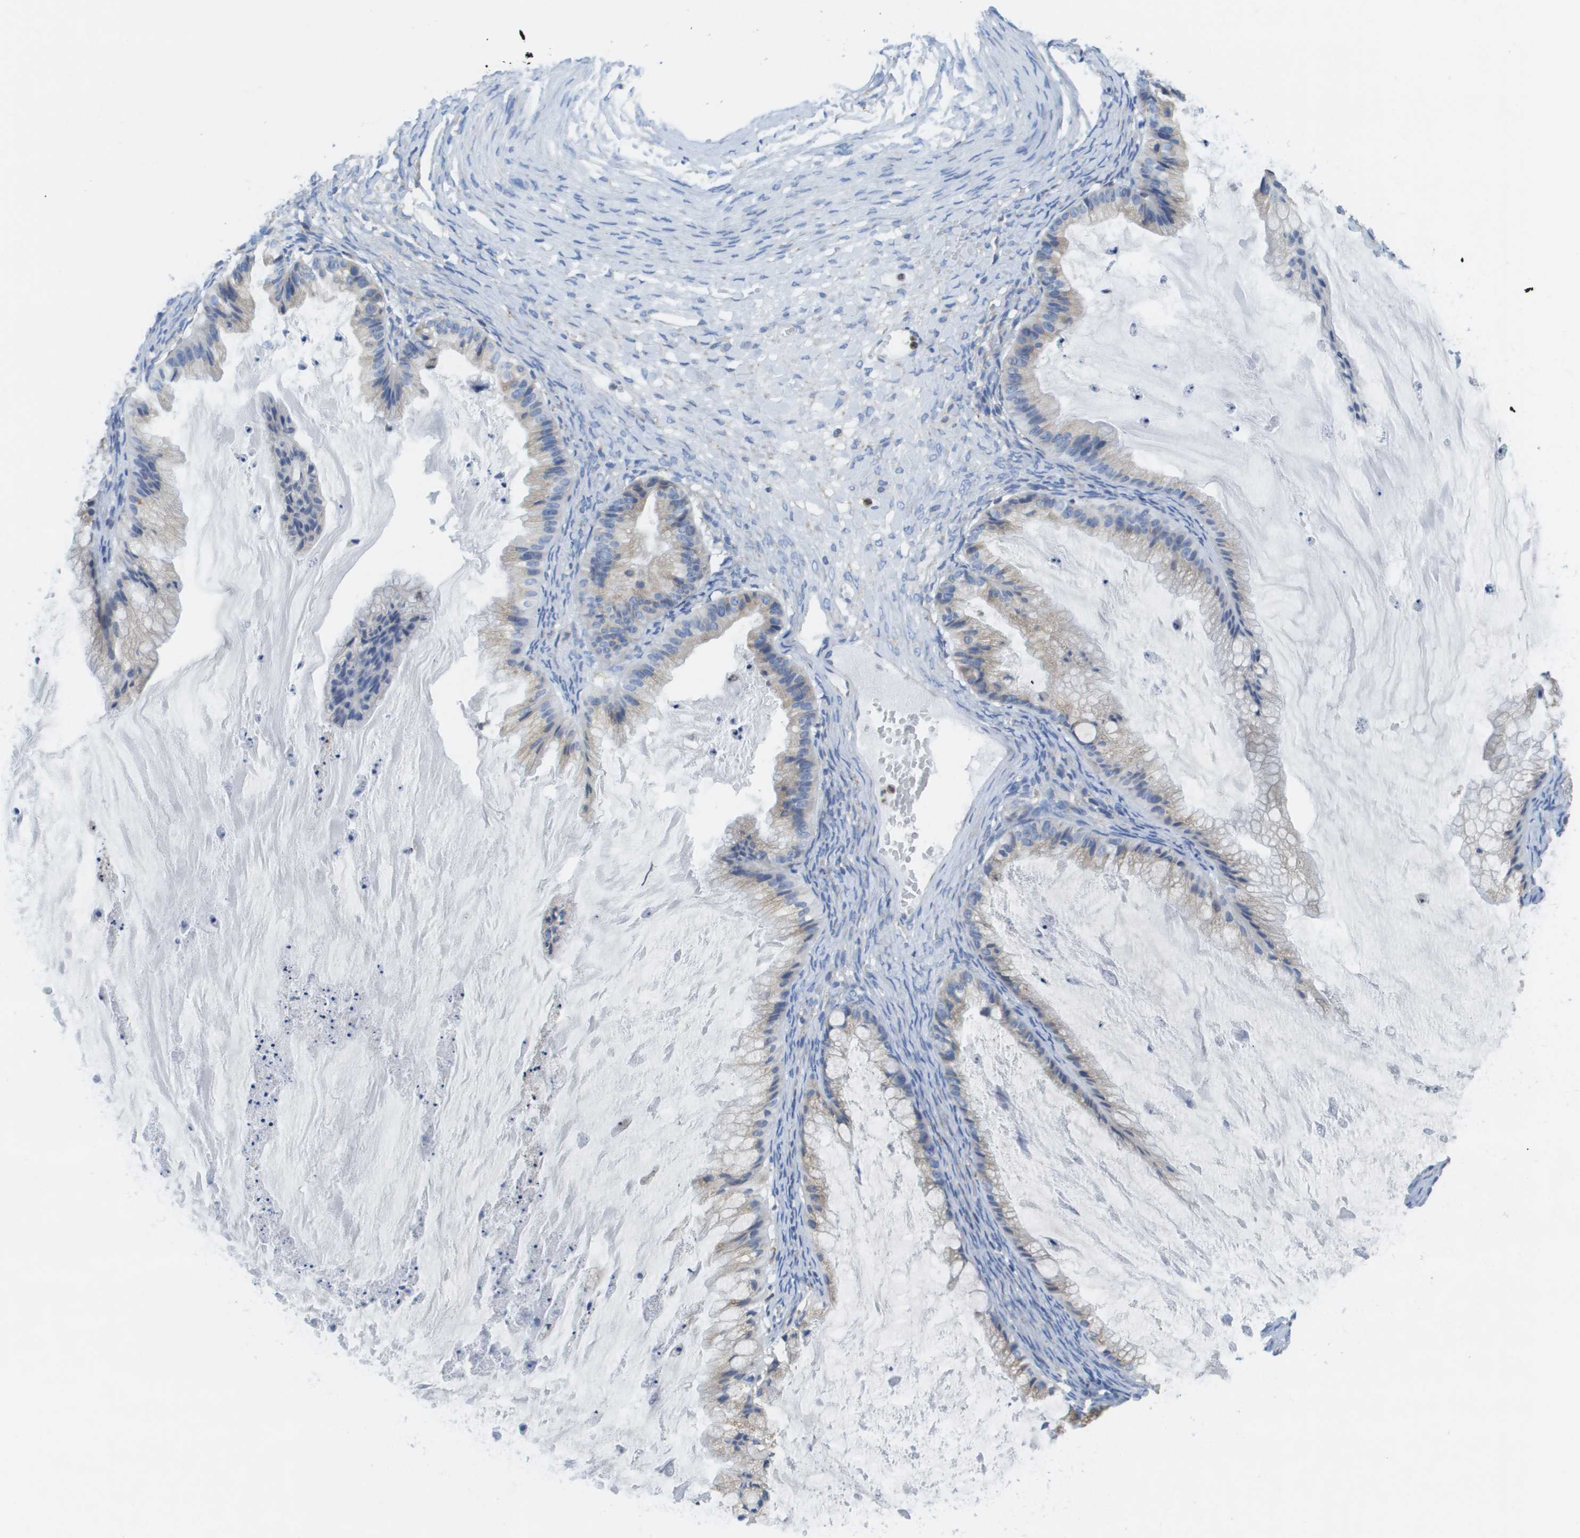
{"staining": {"intensity": "negative", "quantity": "none", "location": "none"}, "tissue": "ovarian cancer", "cell_type": "Tumor cells", "image_type": "cancer", "snomed": [{"axis": "morphology", "description": "Cystadenocarcinoma, mucinous, NOS"}, {"axis": "topography", "description": "Ovary"}], "caption": "An IHC photomicrograph of ovarian cancer is shown. There is no staining in tumor cells of ovarian cancer.", "gene": "SDR42E1", "patient": {"sex": "female", "age": 57}}